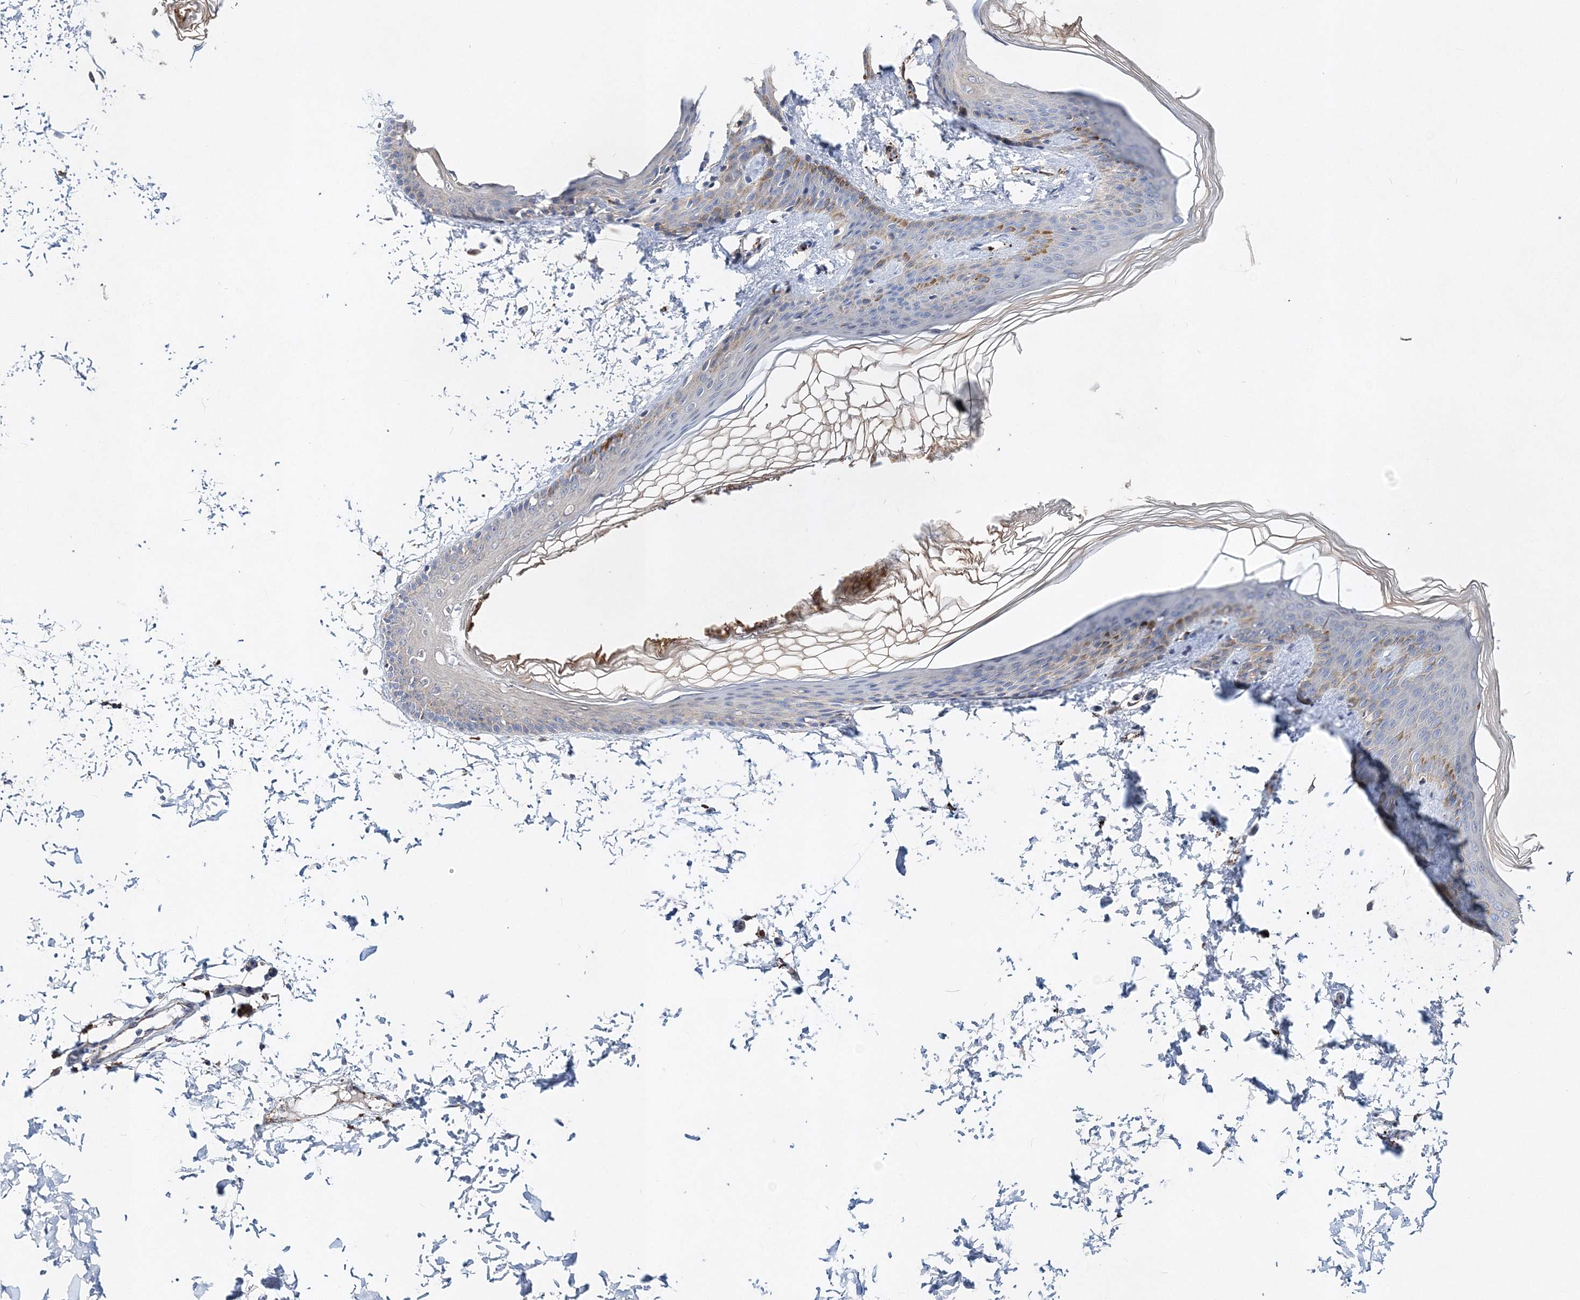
{"staining": {"intensity": "moderate", "quantity": "25%-75%", "location": "cytoplasmic/membranous"}, "tissue": "skin", "cell_type": "Fibroblasts", "image_type": "normal", "snomed": [{"axis": "morphology", "description": "Normal tissue, NOS"}, {"axis": "morphology", "description": "Neoplasm, benign, NOS"}, {"axis": "topography", "description": "Skin"}, {"axis": "topography", "description": "Soft tissue"}], "caption": "Benign skin exhibits moderate cytoplasmic/membranous staining in approximately 25%-75% of fibroblasts The staining is performed using DAB (3,3'-diaminobenzidine) brown chromogen to label protein expression. The nuclei are counter-stained blue using hematoxylin..", "gene": "C3orf38", "patient": {"sex": "male", "age": 26}}